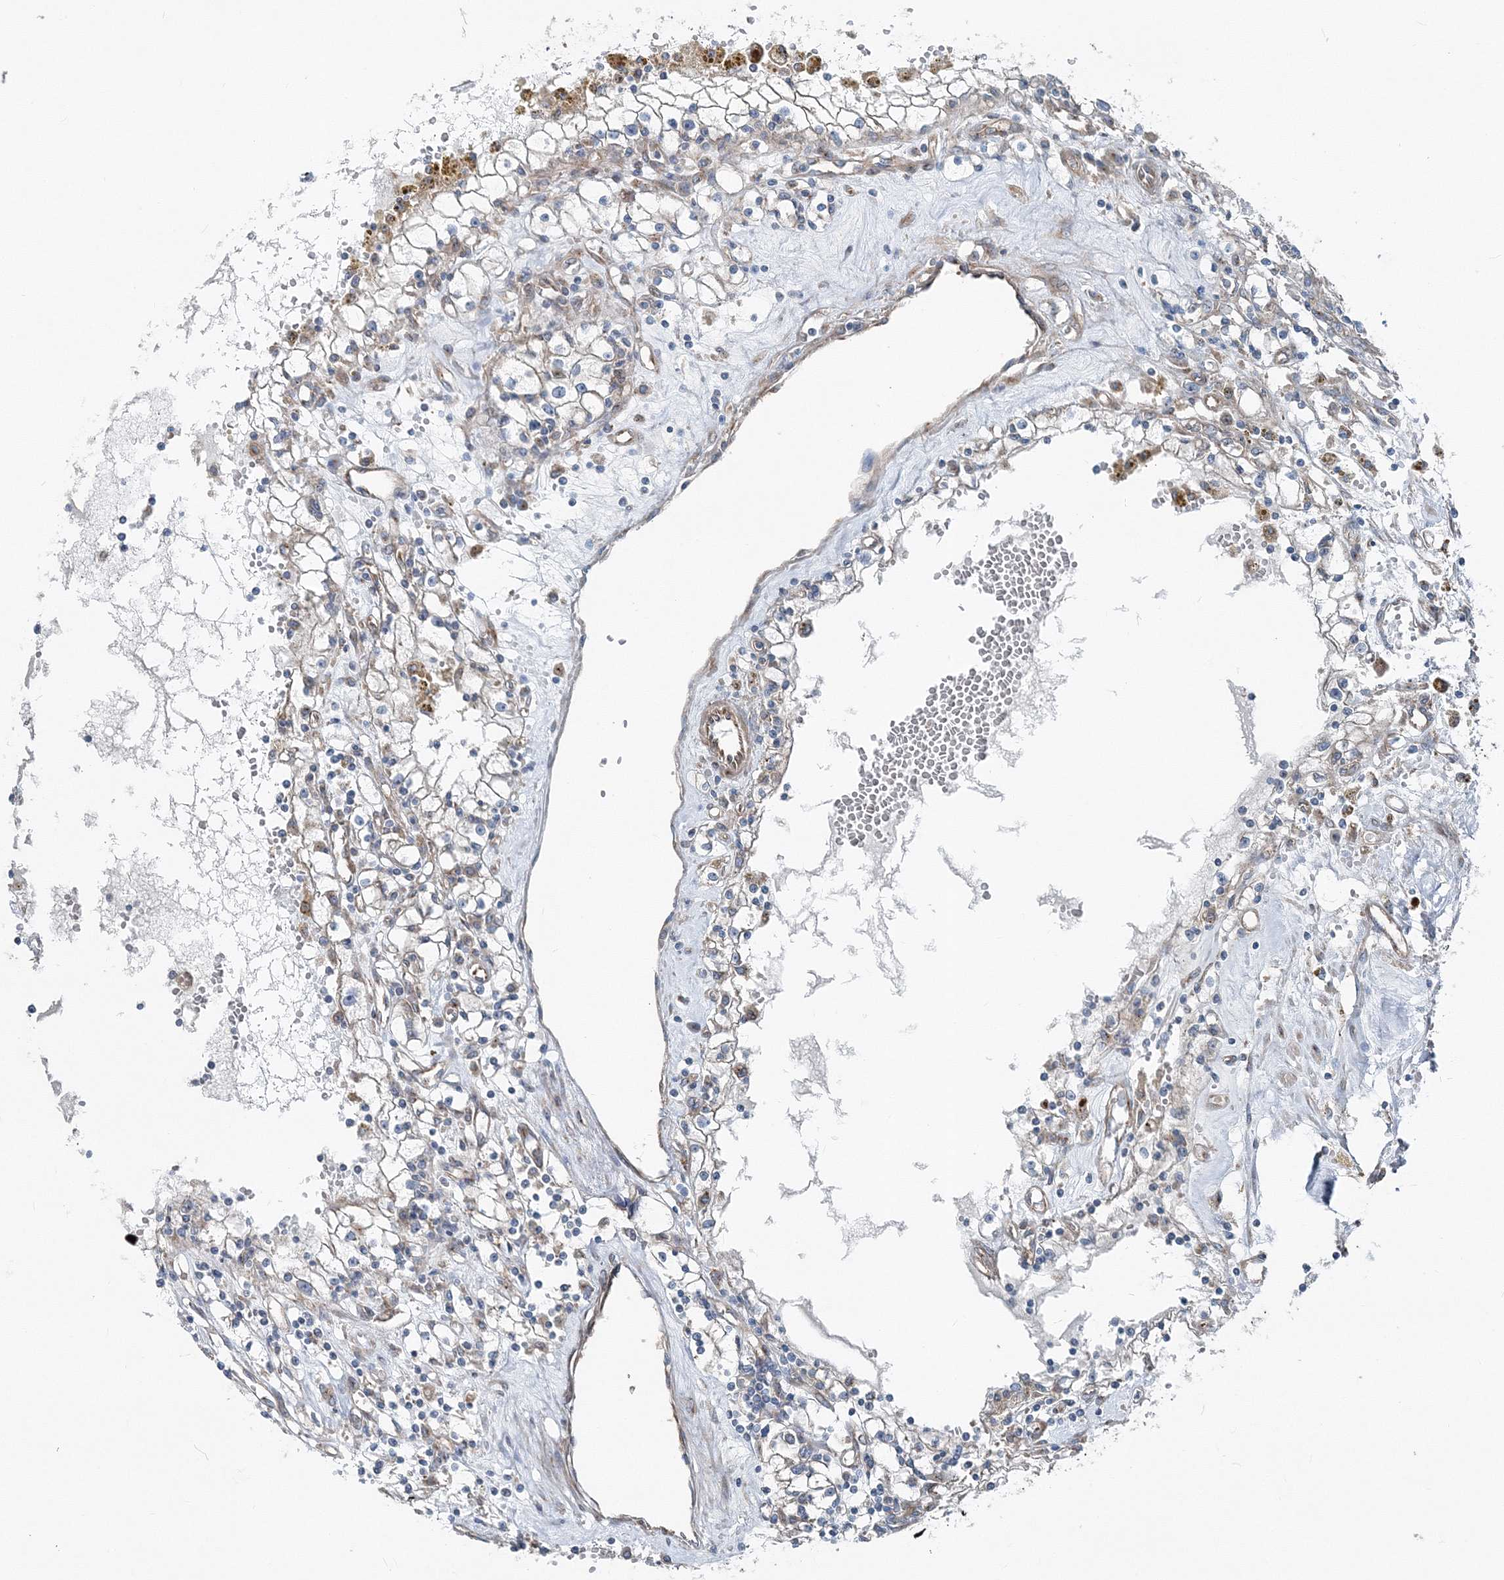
{"staining": {"intensity": "negative", "quantity": "none", "location": "none"}, "tissue": "renal cancer", "cell_type": "Tumor cells", "image_type": "cancer", "snomed": [{"axis": "morphology", "description": "Adenocarcinoma, NOS"}, {"axis": "topography", "description": "Kidney"}], "caption": "Immunohistochemistry photomicrograph of neoplastic tissue: human adenocarcinoma (renal) stained with DAB (3,3'-diaminobenzidine) displays no significant protein positivity in tumor cells.", "gene": "MPHOSPH9", "patient": {"sex": "male", "age": 56}}